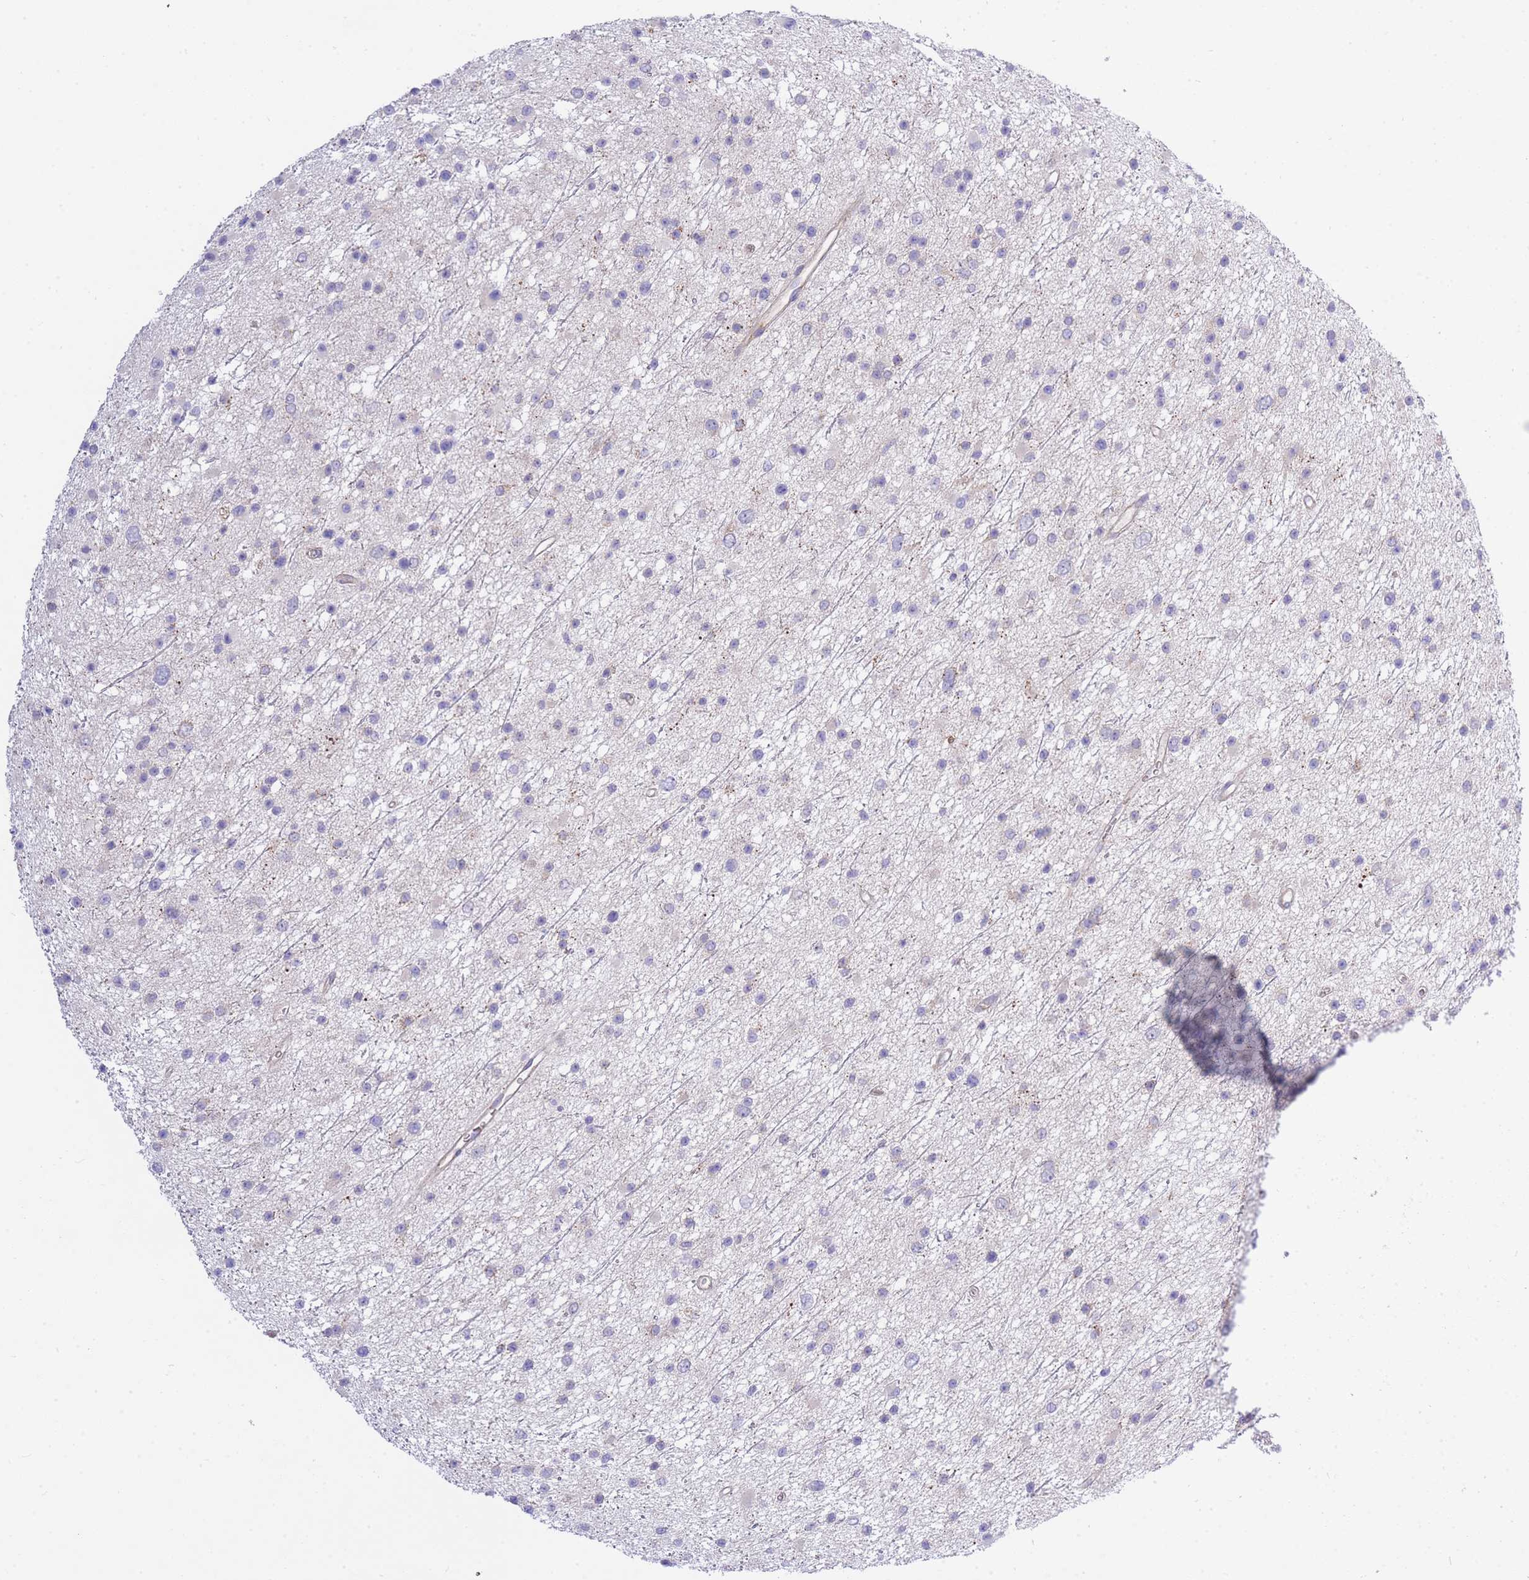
{"staining": {"intensity": "negative", "quantity": "none", "location": "none"}, "tissue": "glioma", "cell_type": "Tumor cells", "image_type": "cancer", "snomed": [{"axis": "morphology", "description": "Glioma, malignant, Low grade"}, {"axis": "topography", "description": "Cerebral cortex"}], "caption": "IHC micrograph of neoplastic tissue: malignant glioma (low-grade) stained with DAB displays no significant protein staining in tumor cells. The staining was performed using DAB to visualize the protein expression in brown, while the nuclei were stained in blue with hematoxylin (Magnification: 20x).", "gene": "INSYN2B", "patient": {"sex": "female", "age": 39}}